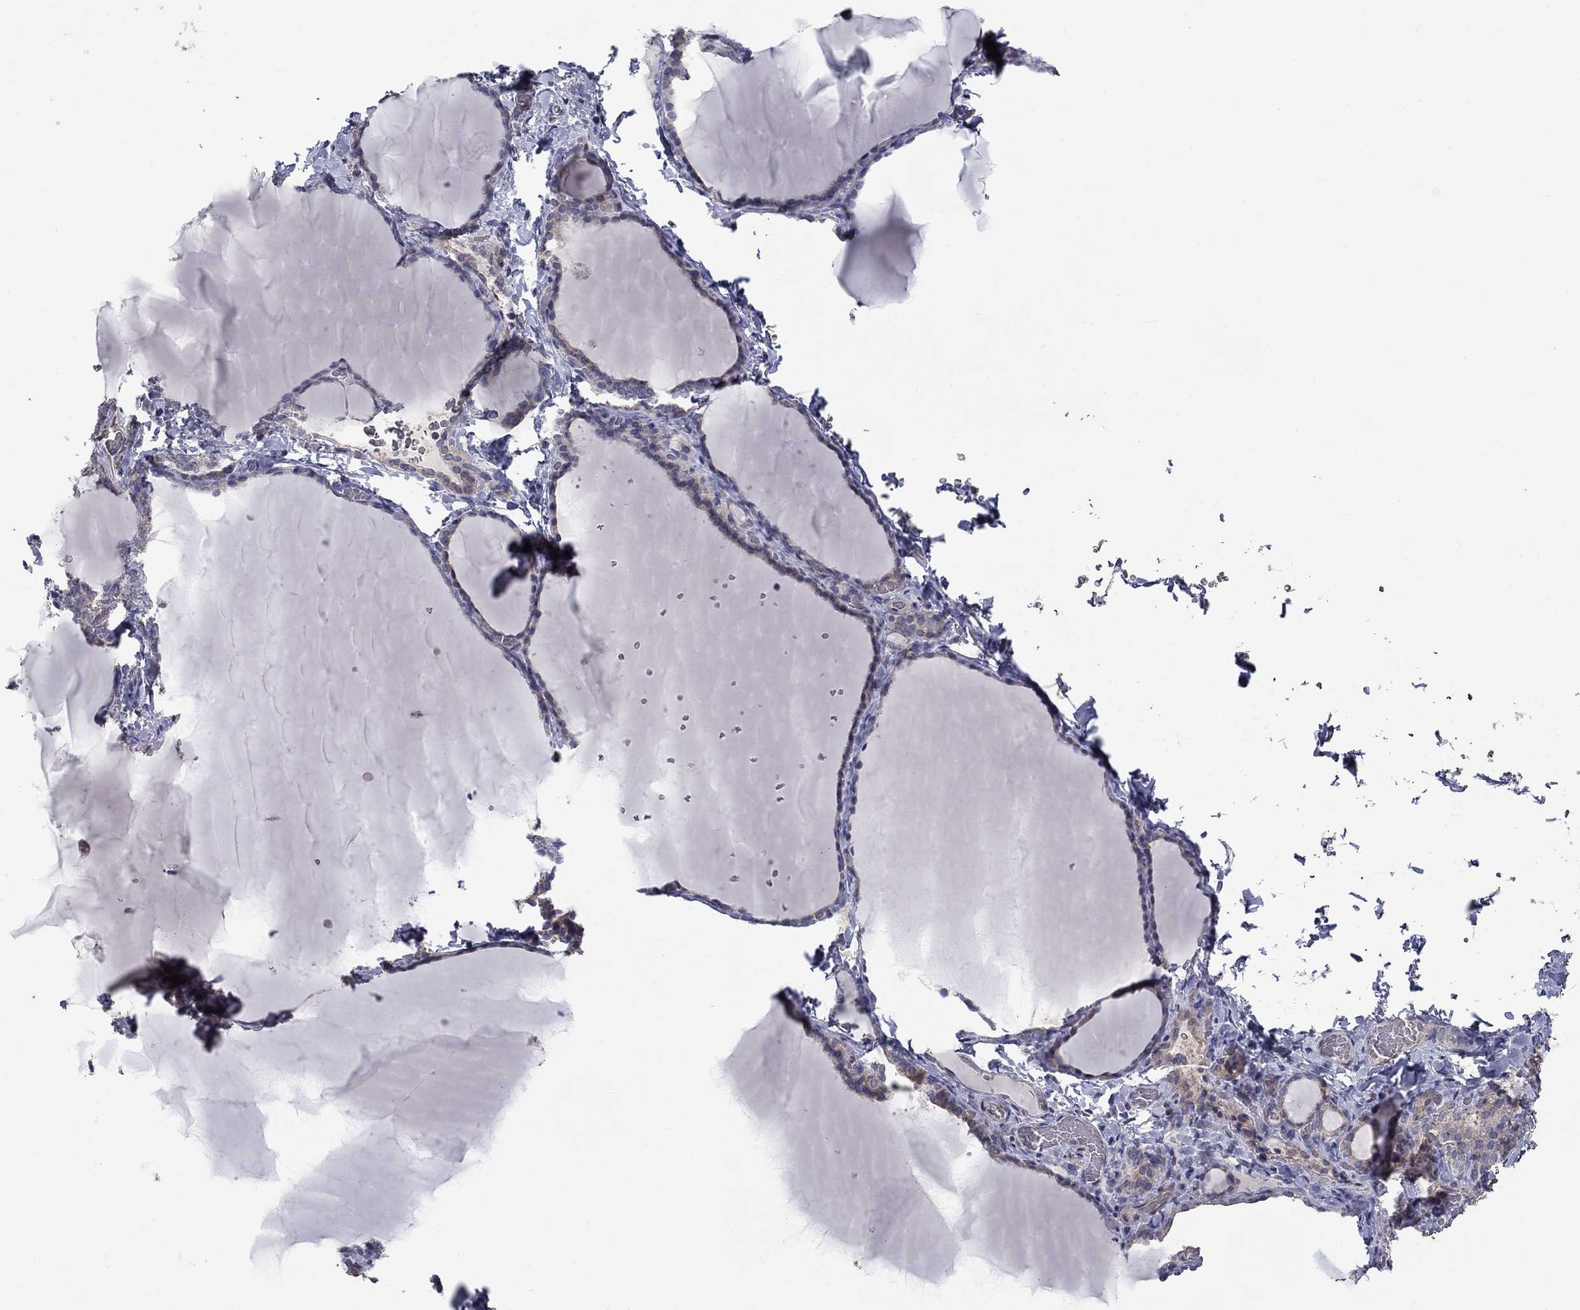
{"staining": {"intensity": "weak", "quantity": "25%-75%", "location": "cytoplasmic/membranous"}, "tissue": "thyroid gland", "cell_type": "Glandular cells", "image_type": "normal", "snomed": [{"axis": "morphology", "description": "Normal tissue, NOS"}, {"axis": "morphology", "description": "Hyperplasia, NOS"}, {"axis": "topography", "description": "Thyroid gland"}], "caption": "DAB immunohistochemical staining of normal thyroid gland demonstrates weak cytoplasmic/membranous protein positivity in approximately 25%-75% of glandular cells.", "gene": "SLC39A14", "patient": {"sex": "female", "age": 27}}